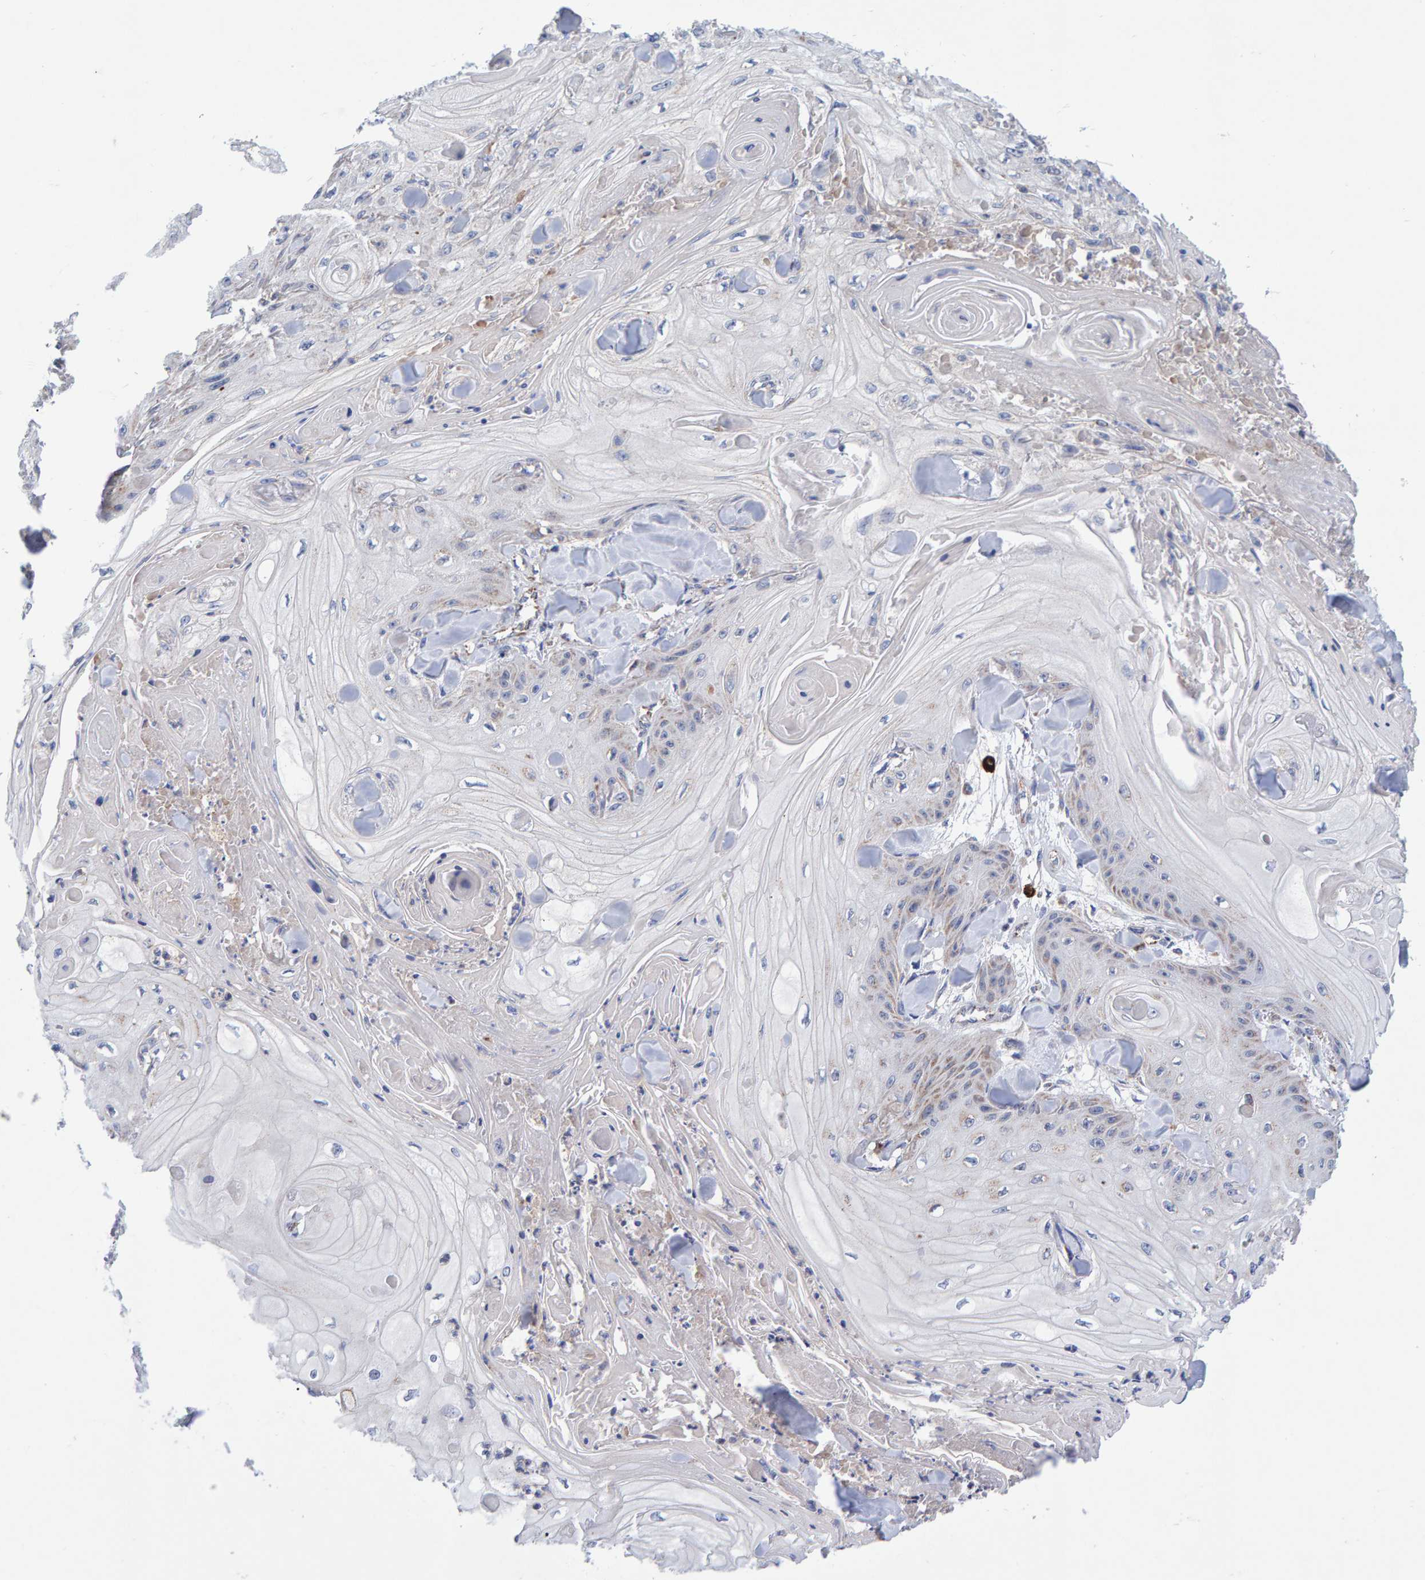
{"staining": {"intensity": "negative", "quantity": "none", "location": "none"}, "tissue": "skin cancer", "cell_type": "Tumor cells", "image_type": "cancer", "snomed": [{"axis": "morphology", "description": "Squamous cell carcinoma, NOS"}, {"axis": "topography", "description": "Skin"}], "caption": "Skin squamous cell carcinoma was stained to show a protein in brown. There is no significant staining in tumor cells.", "gene": "EFR3A", "patient": {"sex": "male", "age": 74}}